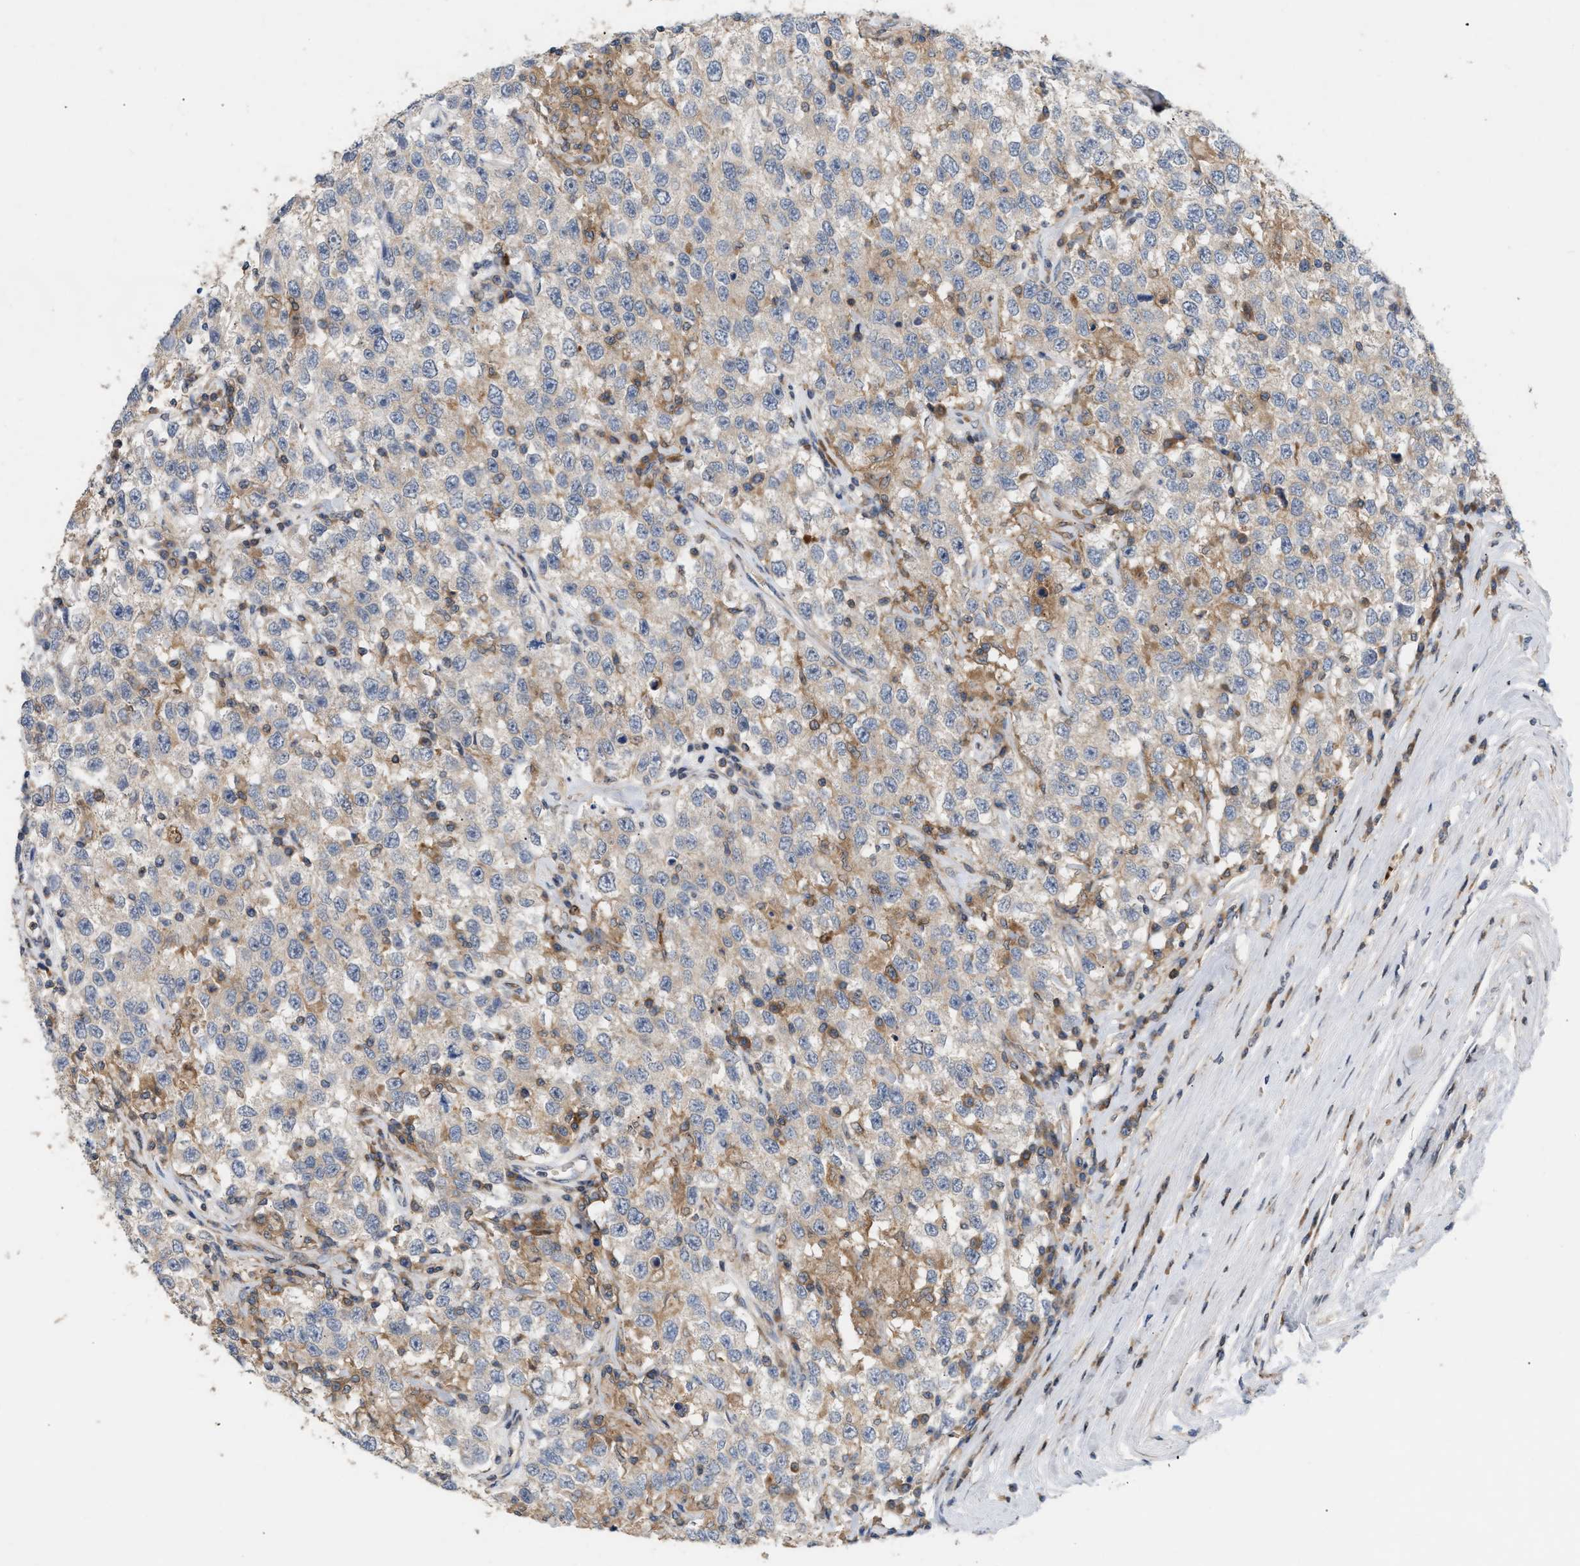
{"staining": {"intensity": "weak", "quantity": "<25%", "location": "cytoplasmic/membranous"}, "tissue": "testis cancer", "cell_type": "Tumor cells", "image_type": "cancer", "snomed": [{"axis": "morphology", "description": "Seminoma, NOS"}, {"axis": "topography", "description": "Testis"}], "caption": "A micrograph of seminoma (testis) stained for a protein demonstrates no brown staining in tumor cells.", "gene": "DBNL", "patient": {"sex": "male", "age": 41}}